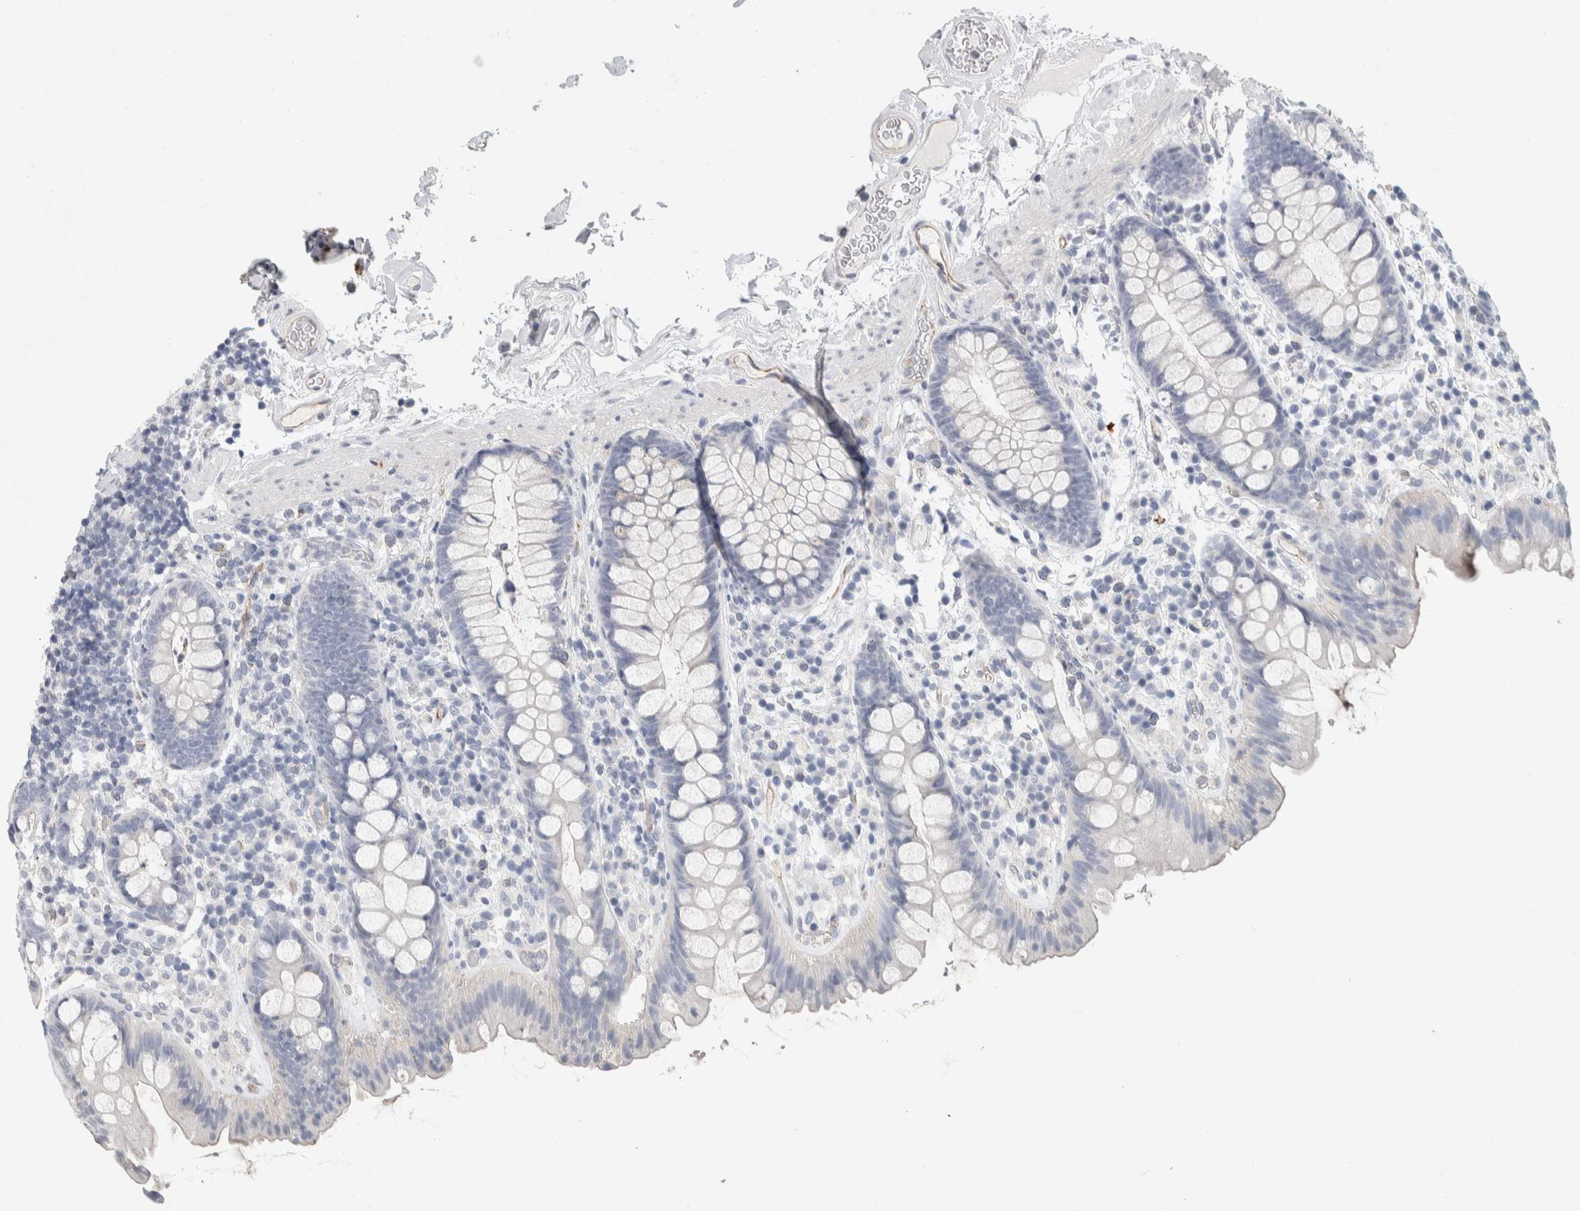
{"staining": {"intensity": "negative", "quantity": "none", "location": "none"}, "tissue": "colon", "cell_type": "Endothelial cells", "image_type": "normal", "snomed": [{"axis": "morphology", "description": "Normal tissue, NOS"}, {"axis": "topography", "description": "Colon"}], "caption": "Protein analysis of normal colon shows no significant expression in endothelial cells.", "gene": "ZNF862", "patient": {"sex": "female", "age": 80}}